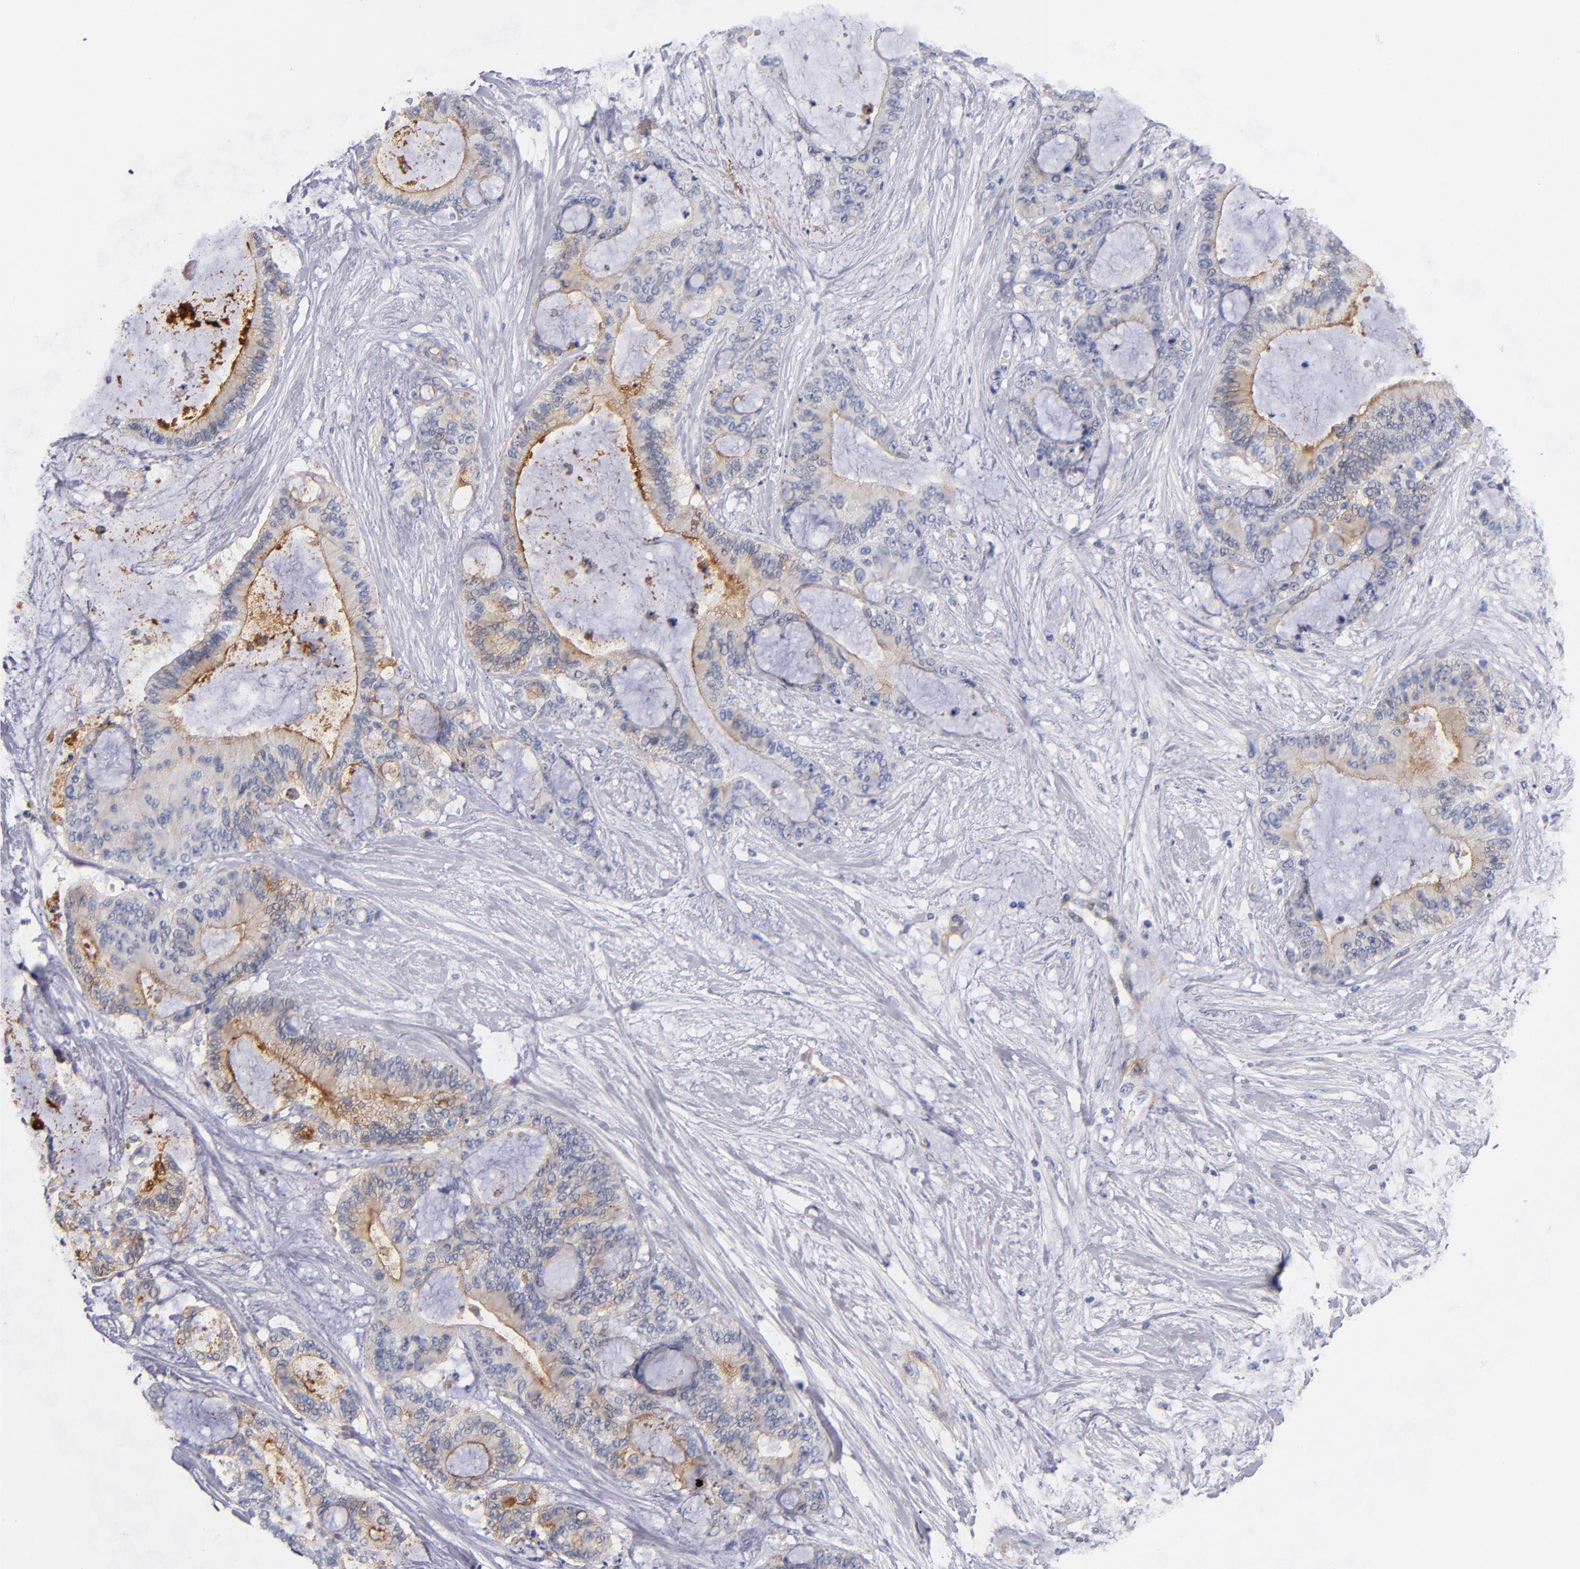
{"staining": {"intensity": "strong", "quantity": ">75%", "location": "cytoplasmic/membranous"}, "tissue": "liver cancer", "cell_type": "Tumor cells", "image_type": "cancer", "snomed": [{"axis": "morphology", "description": "Cholangiocarcinoma"}, {"axis": "topography", "description": "Liver"}], "caption": "Immunohistochemical staining of human liver cancer (cholangiocarcinoma) exhibits strong cytoplasmic/membranous protein expression in about >75% of tumor cells.", "gene": "PLSCR4", "patient": {"sex": "female", "age": 73}}